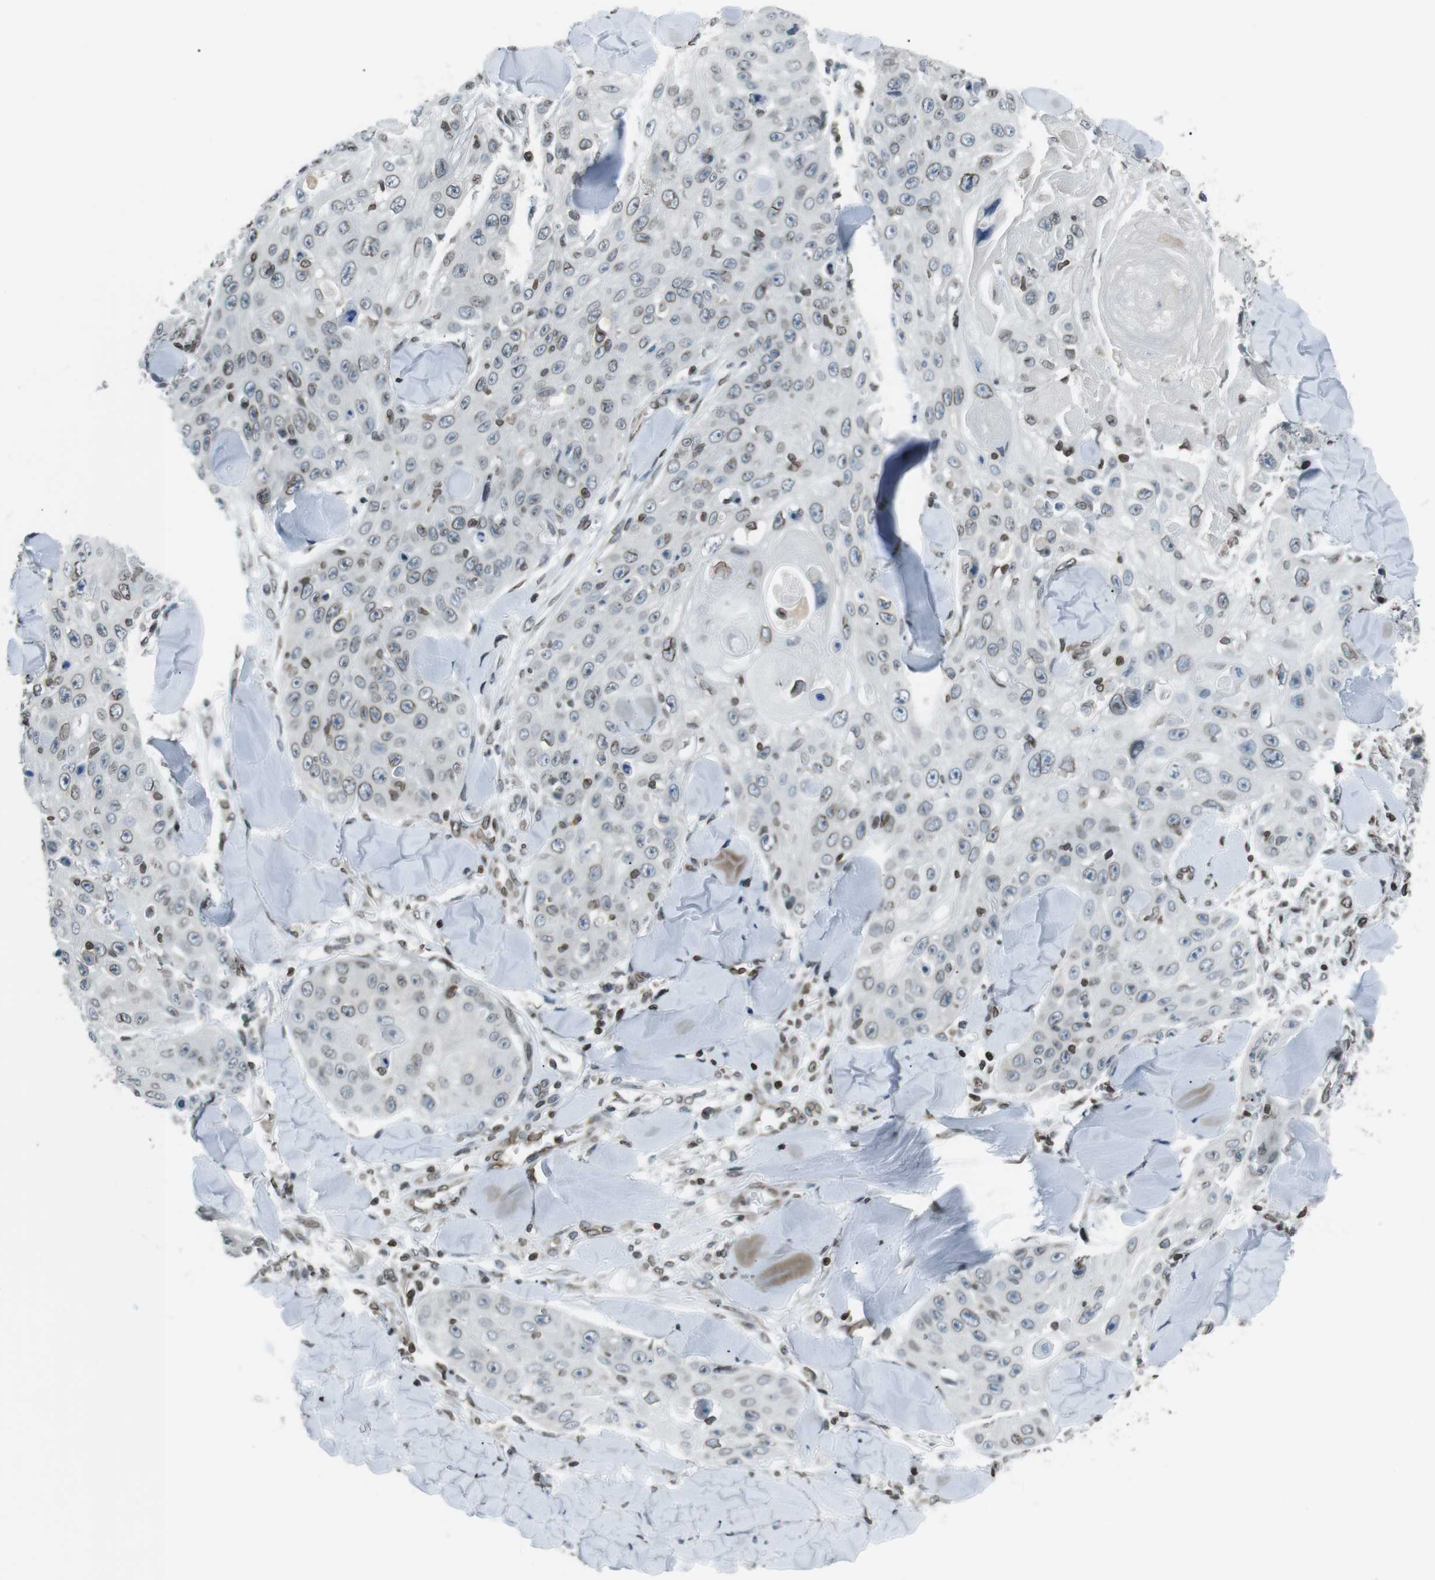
{"staining": {"intensity": "weak", "quantity": "25%-75%", "location": "cytoplasmic/membranous,nuclear"}, "tissue": "skin cancer", "cell_type": "Tumor cells", "image_type": "cancer", "snomed": [{"axis": "morphology", "description": "Squamous cell carcinoma, NOS"}, {"axis": "topography", "description": "Skin"}], "caption": "Immunohistochemical staining of squamous cell carcinoma (skin) exhibits low levels of weak cytoplasmic/membranous and nuclear staining in about 25%-75% of tumor cells.", "gene": "TMX4", "patient": {"sex": "male", "age": 86}}